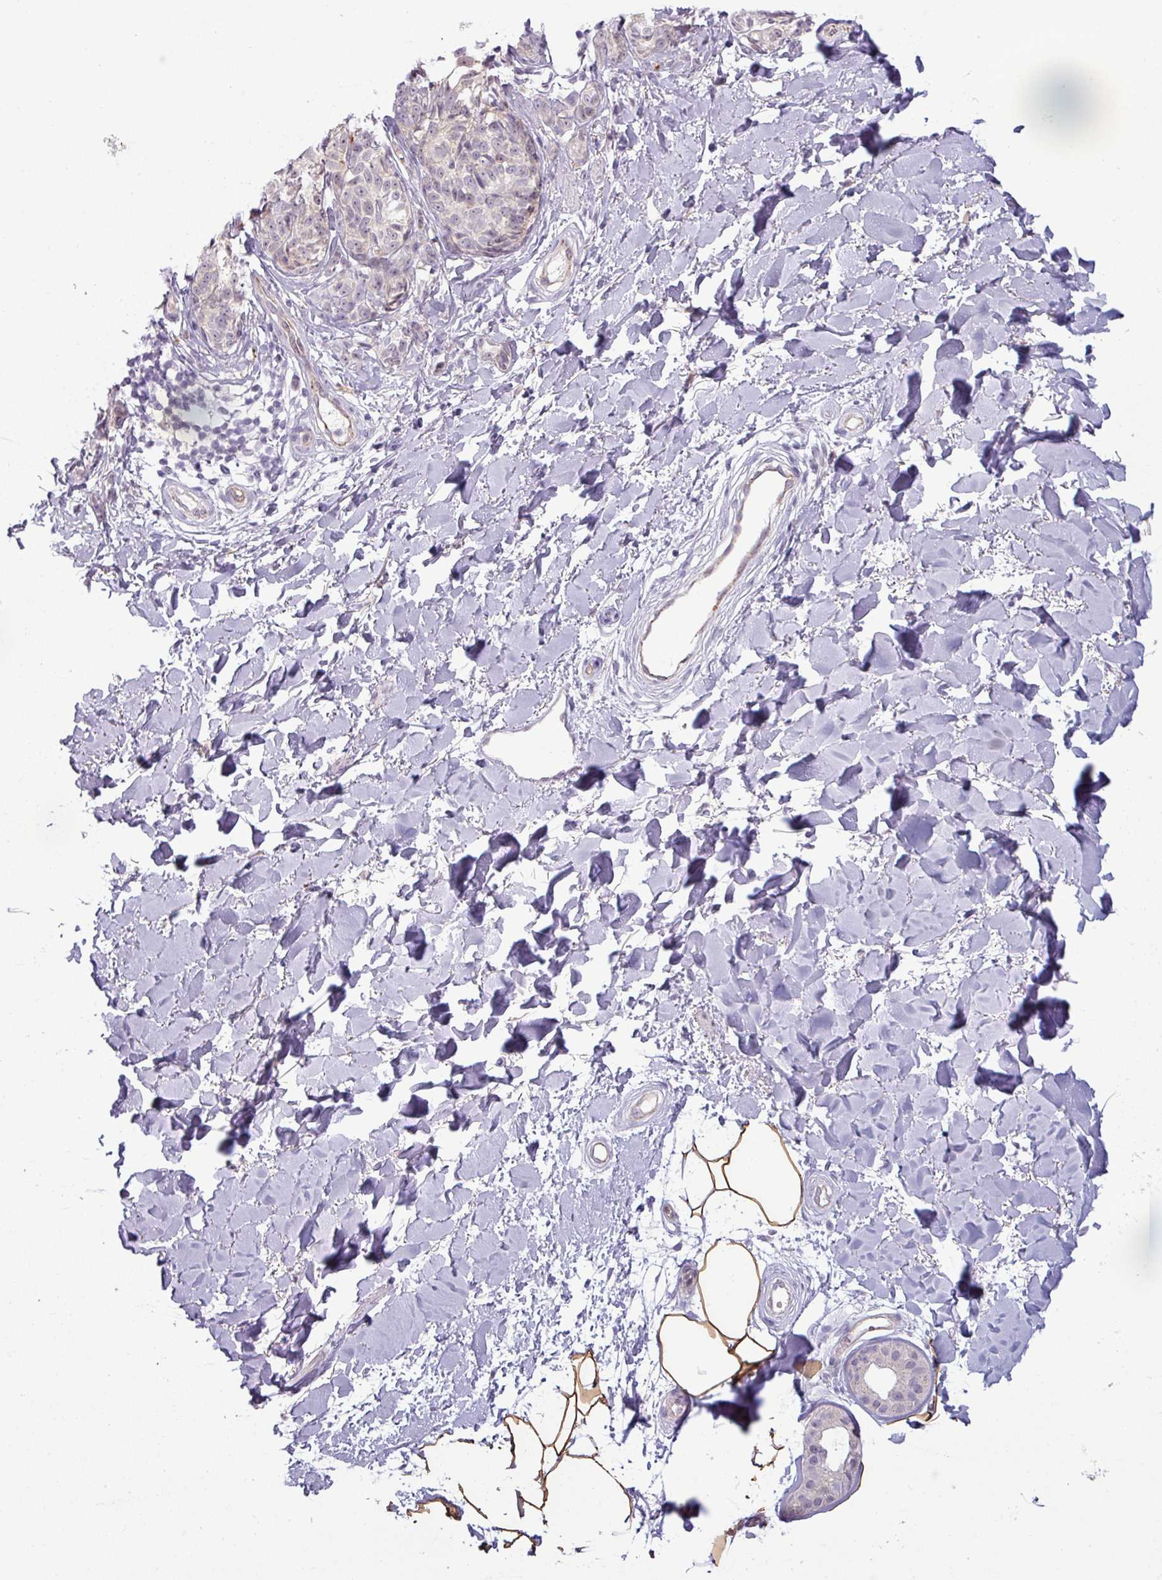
{"staining": {"intensity": "negative", "quantity": "none", "location": "none"}, "tissue": "melanoma", "cell_type": "Tumor cells", "image_type": "cancer", "snomed": [{"axis": "morphology", "description": "Malignant melanoma, NOS"}, {"axis": "topography", "description": "Skin"}], "caption": "DAB immunohistochemical staining of human malignant melanoma exhibits no significant positivity in tumor cells. The staining was performed using DAB (3,3'-diaminobenzidine) to visualize the protein expression in brown, while the nuclei were stained in blue with hematoxylin (Magnification: 20x).", "gene": "CCDC144A", "patient": {"sex": "female", "age": 37}}